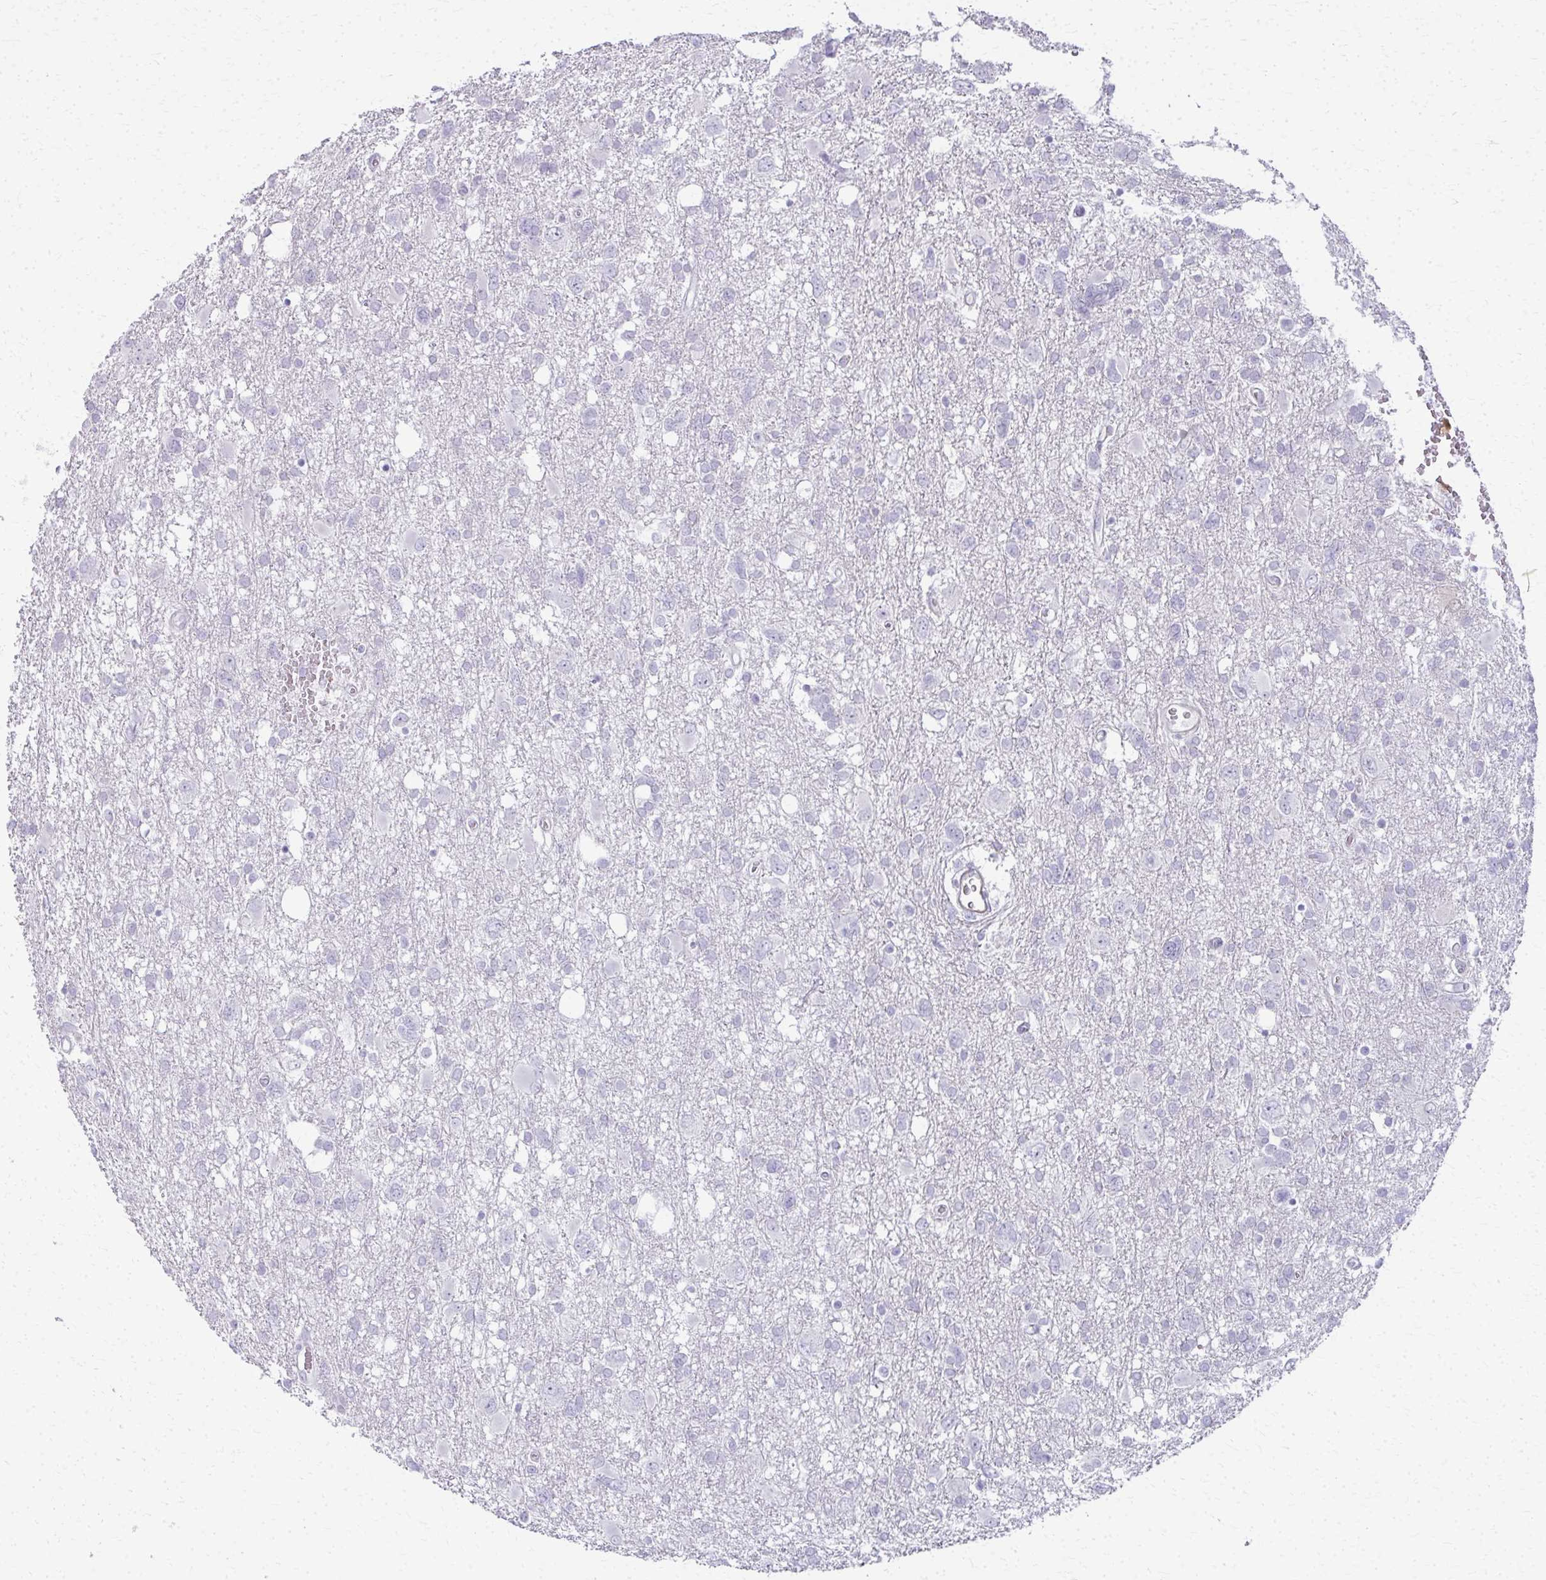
{"staining": {"intensity": "negative", "quantity": "none", "location": "none"}, "tissue": "glioma", "cell_type": "Tumor cells", "image_type": "cancer", "snomed": [{"axis": "morphology", "description": "Glioma, malignant, High grade"}, {"axis": "topography", "description": "Brain"}], "caption": "Image shows no protein staining in tumor cells of glioma tissue.", "gene": "CA3", "patient": {"sex": "male", "age": 61}}